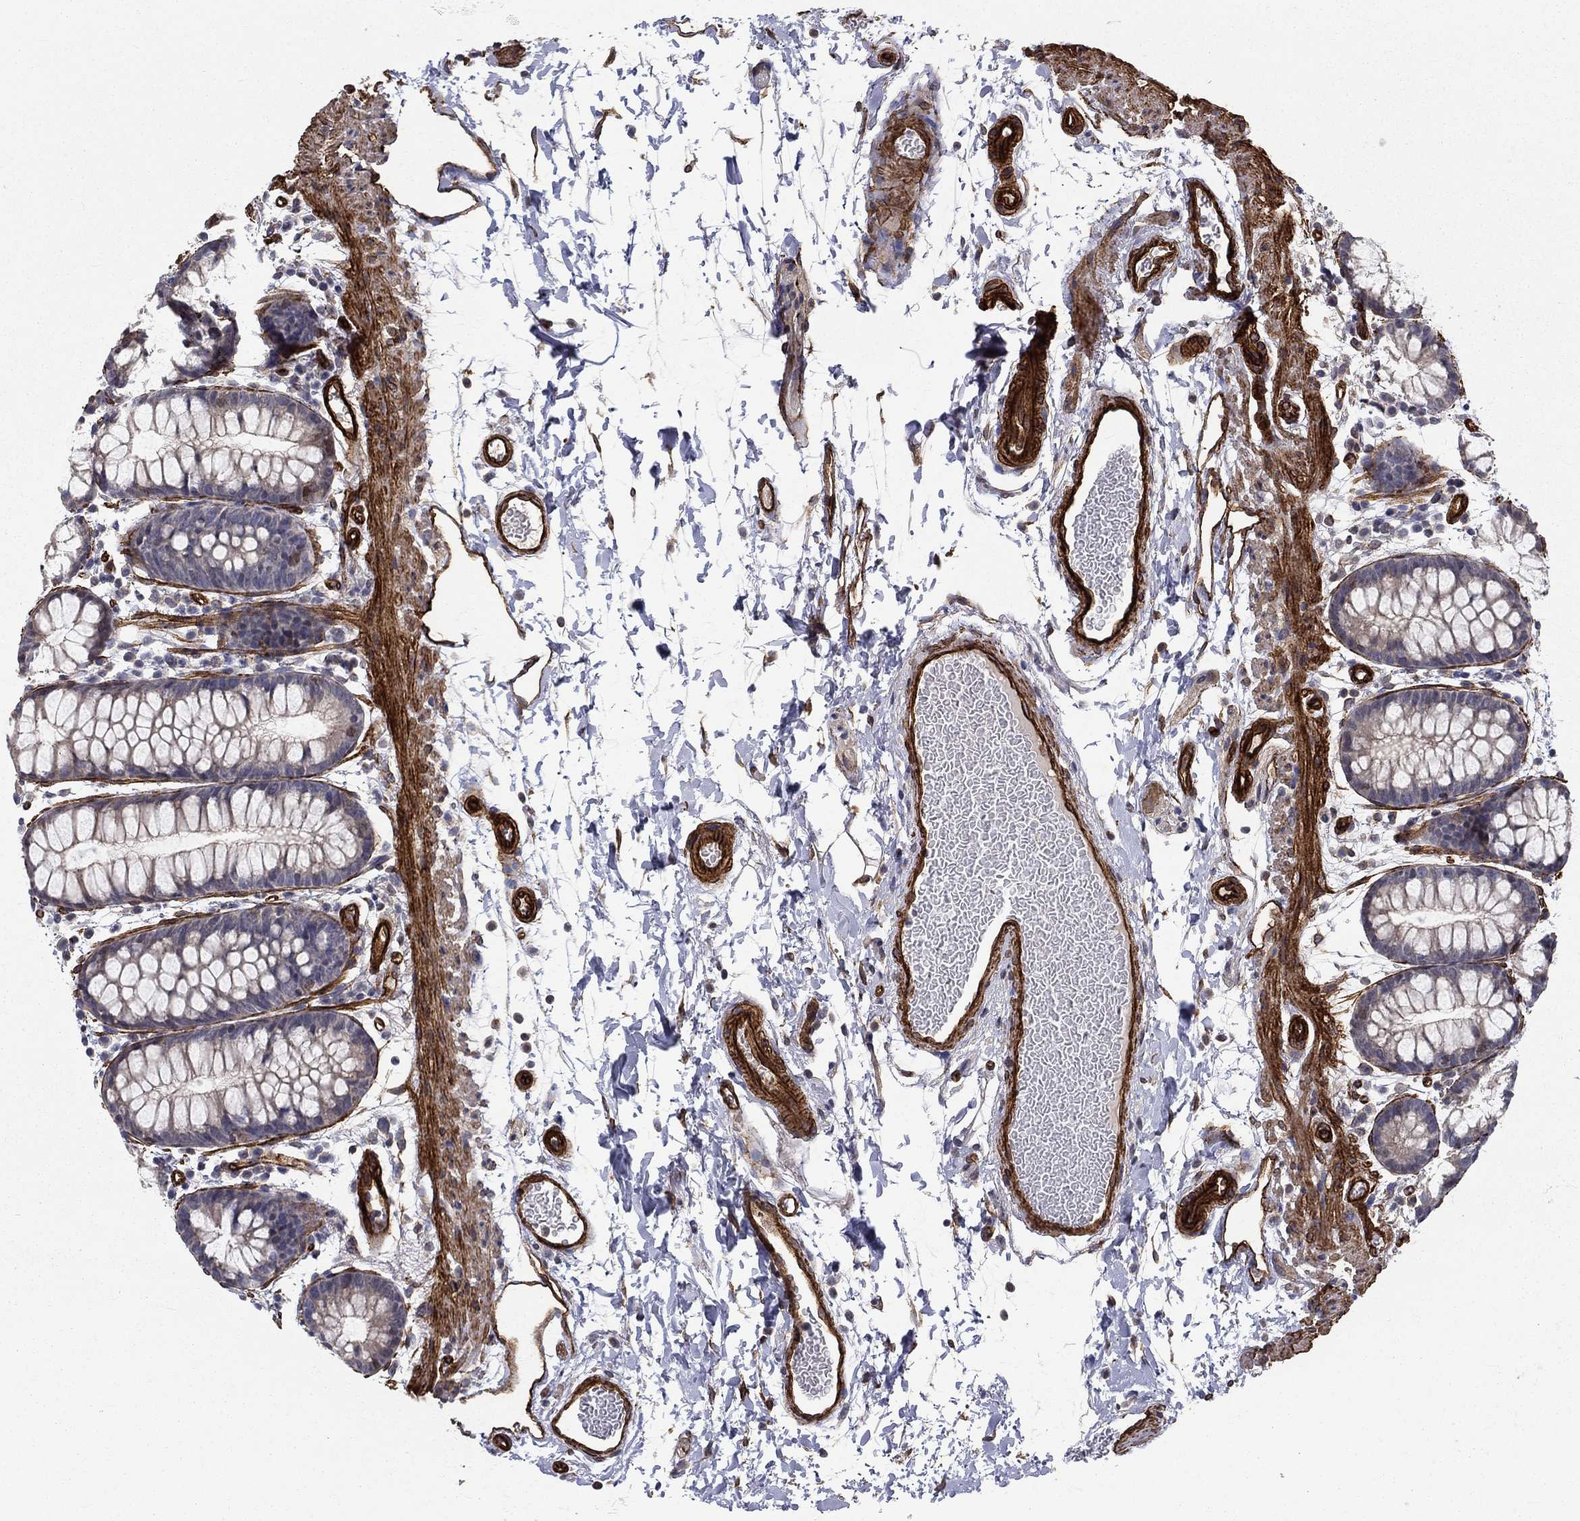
{"staining": {"intensity": "negative", "quantity": "none", "location": "none"}, "tissue": "rectum", "cell_type": "Glandular cells", "image_type": "normal", "snomed": [{"axis": "morphology", "description": "Normal tissue, NOS"}, {"axis": "topography", "description": "Rectum"}], "caption": "This is a image of IHC staining of benign rectum, which shows no staining in glandular cells. (DAB (3,3'-diaminobenzidine) IHC with hematoxylin counter stain).", "gene": "SYNC", "patient": {"sex": "male", "age": 57}}